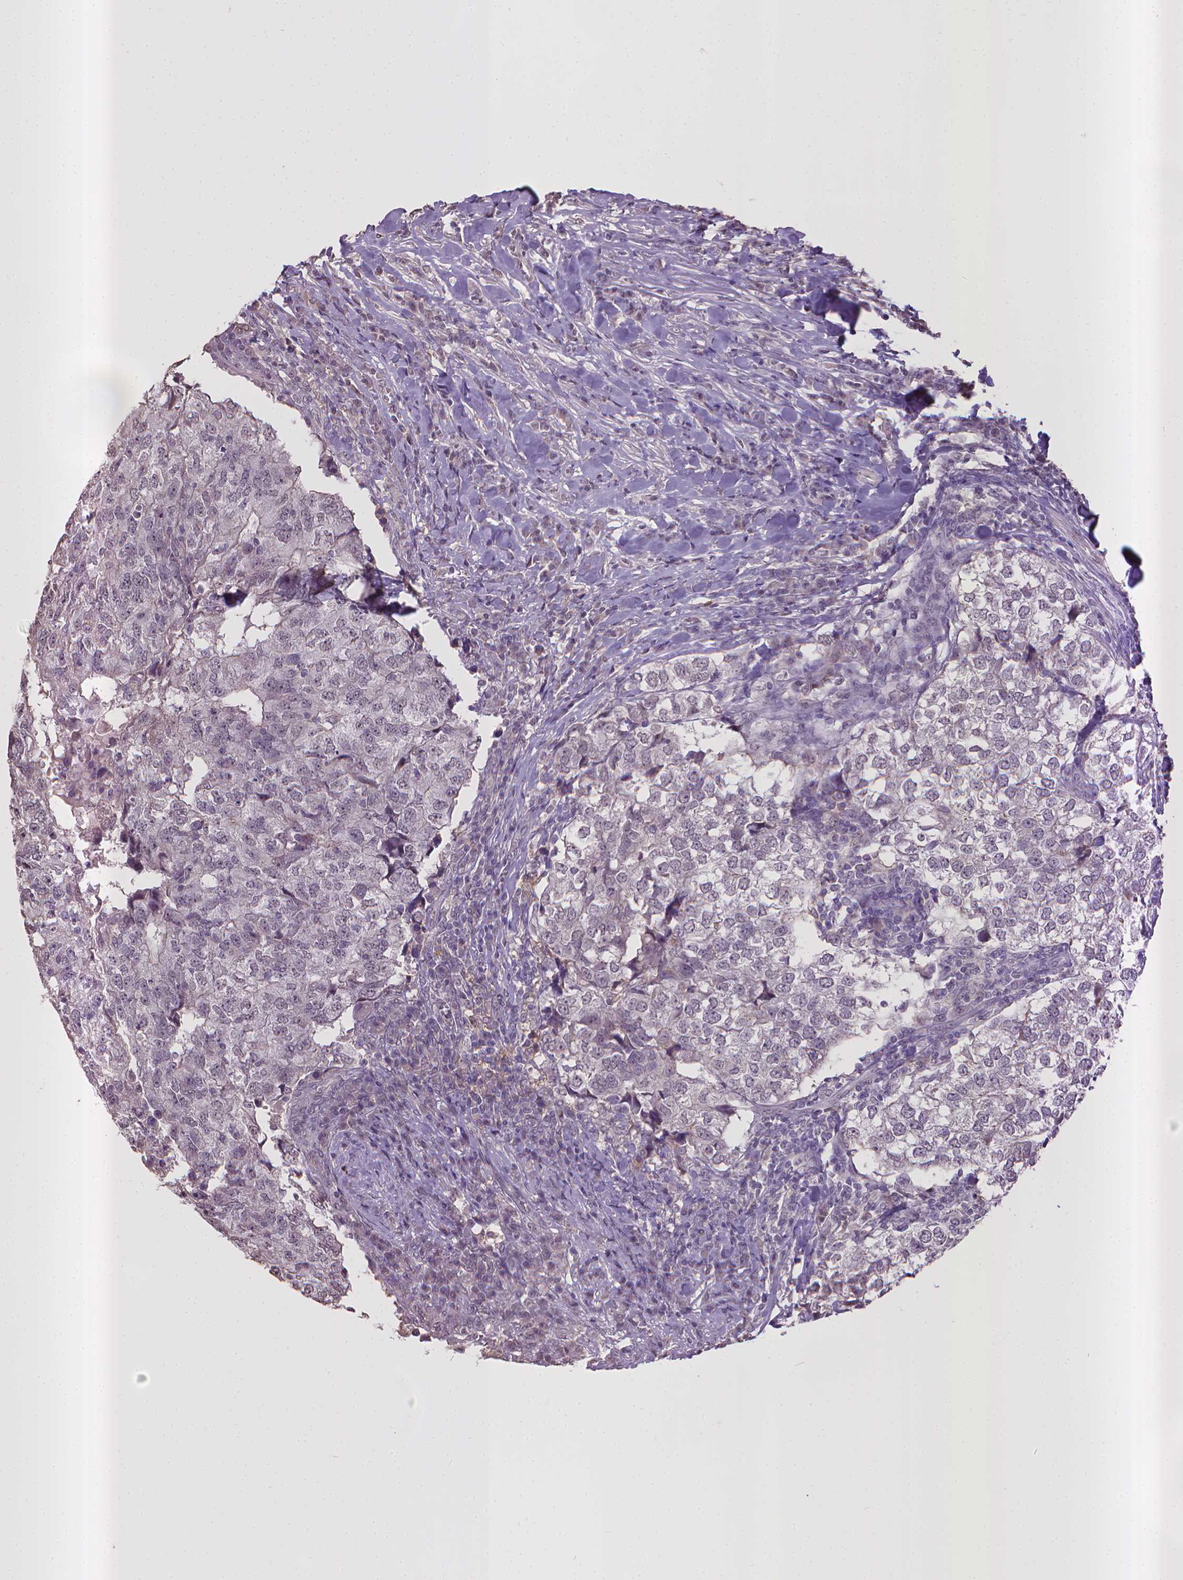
{"staining": {"intensity": "negative", "quantity": "none", "location": "none"}, "tissue": "breast cancer", "cell_type": "Tumor cells", "image_type": "cancer", "snomed": [{"axis": "morphology", "description": "Duct carcinoma"}, {"axis": "topography", "description": "Breast"}], "caption": "Protein analysis of infiltrating ductal carcinoma (breast) exhibits no significant expression in tumor cells.", "gene": "CPM", "patient": {"sex": "female", "age": 30}}